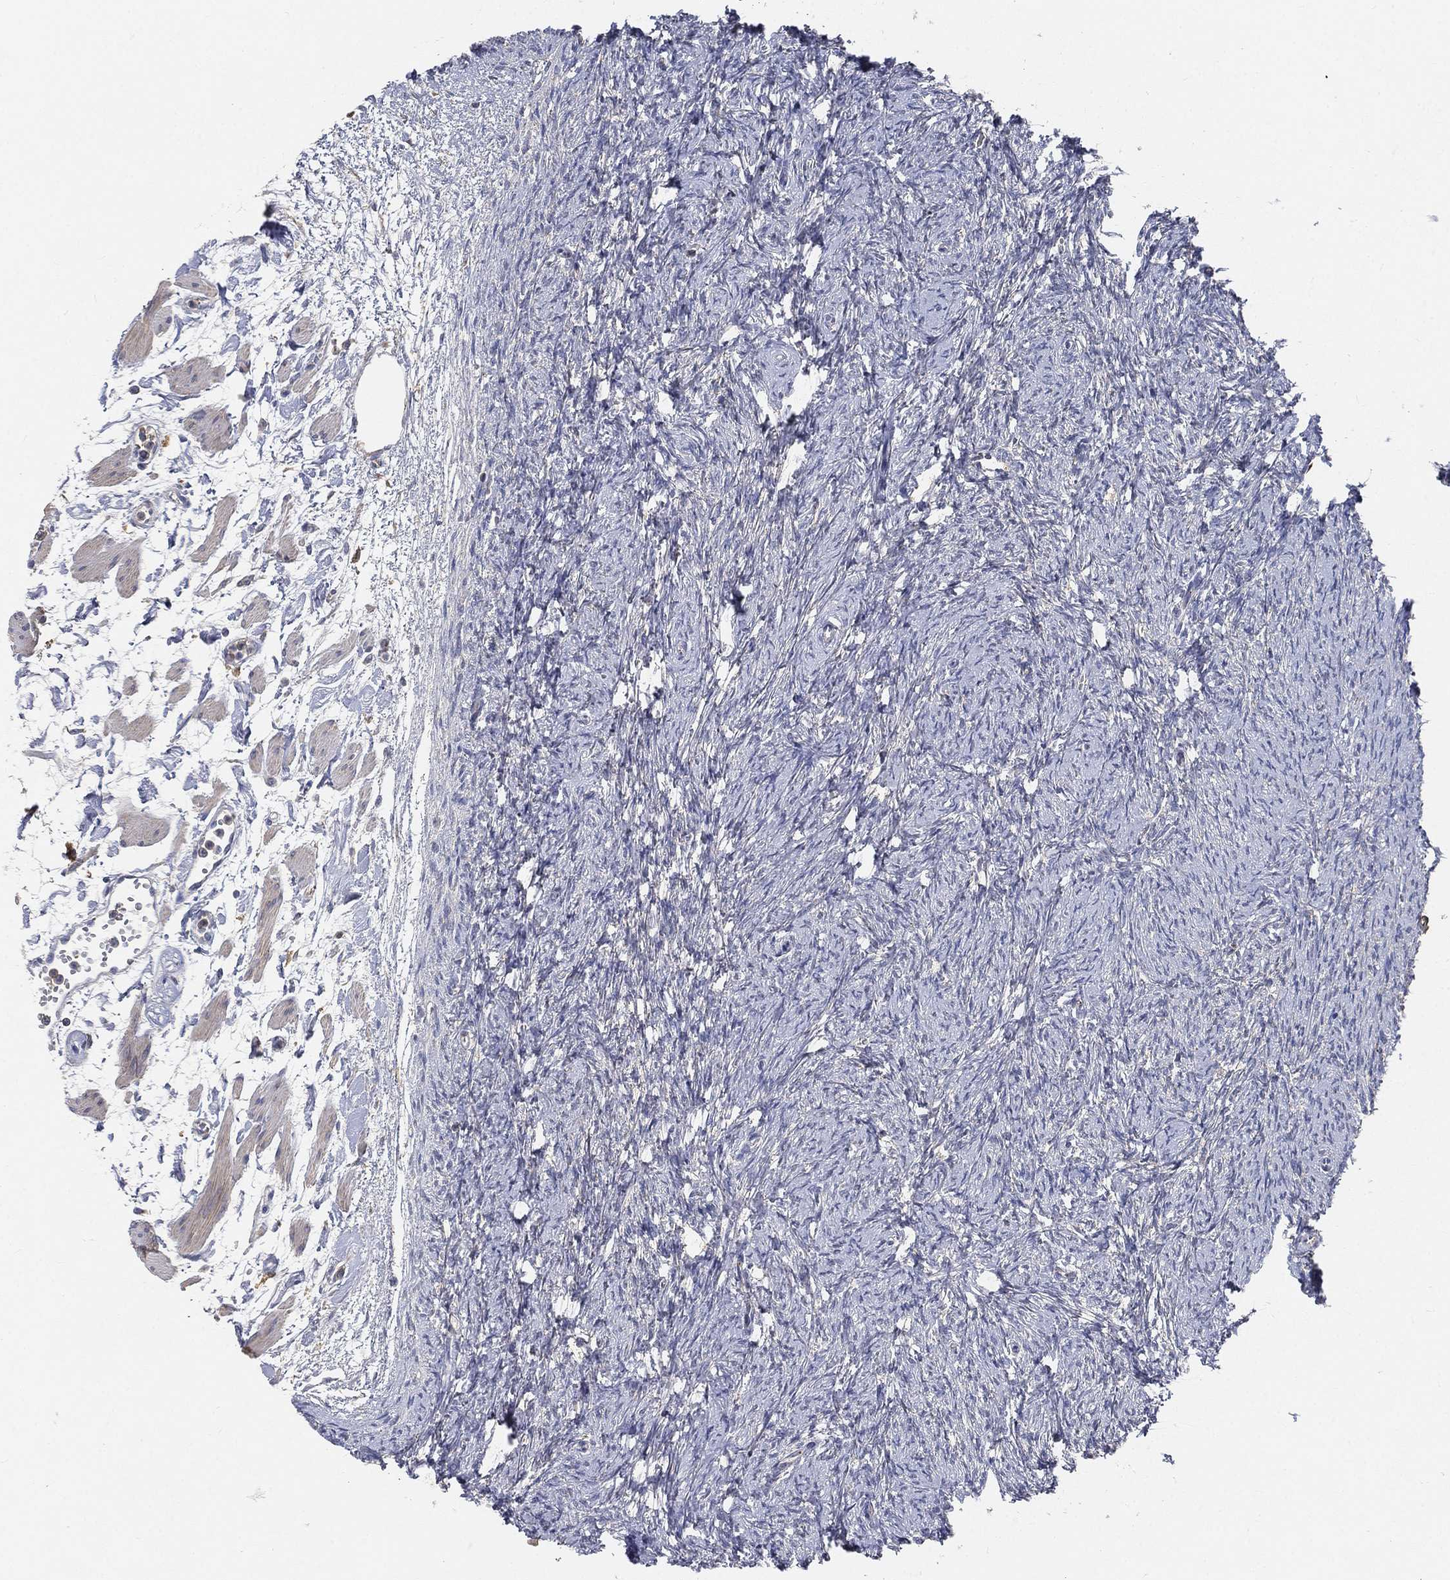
{"staining": {"intensity": "moderate", "quantity": "25%-75%", "location": "cytoplasmic/membranous"}, "tissue": "ovary", "cell_type": "Follicle cells", "image_type": "normal", "snomed": [{"axis": "morphology", "description": "Normal tissue, NOS"}, {"axis": "topography", "description": "Fallopian tube"}, {"axis": "topography", "description": "Ovary"}], "caption": "Protein expression analysis of normal human ovary reveals moderate cytoplasmic/membranous staining in approximately 25%-75% of follicle cells. The staining is performed using DAB (3,3'-diaminobenzidine) brown chromogen to label protein expression. The nuclei are counter-stained blue using hematoxylin.", "gene": "CTSL", "patient": {"sex": "female", "age": 33}}